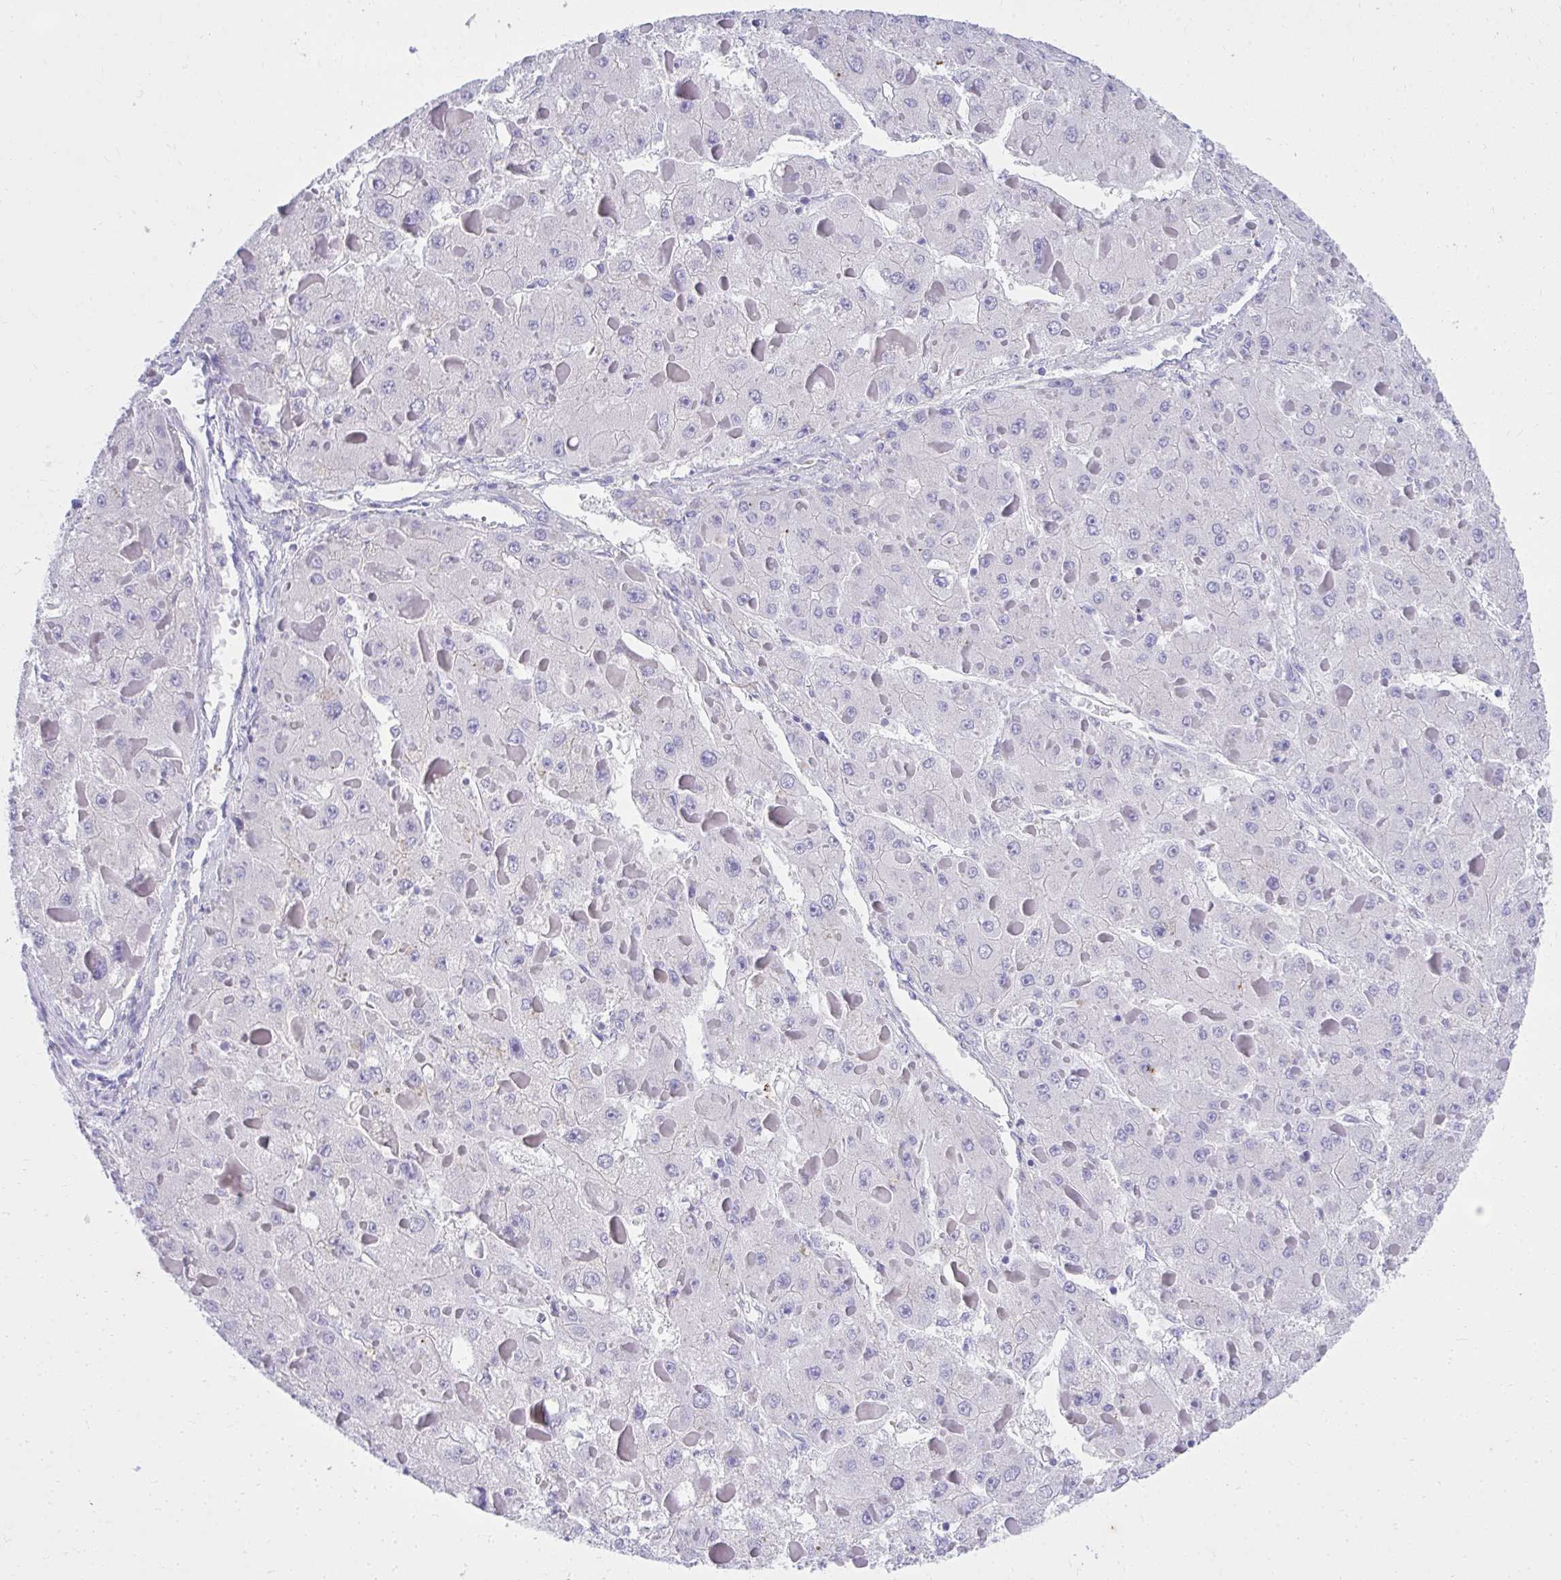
{"staining": {"intensity": "negative", "quantity": "none", "location": "none"}, "tissue": "liver cancer", "cell_type": "Tumor cells", "image_type": "cancer", "snomed": [{"axis": "morphology", "description": "Carcinoma, Hepatocellular, NOS"}, {"axis": "topography", "description": "Liver"}], "caption": "Protein analysis of liver cancer (hepatocellular carcinoma) demonstrates no significant staining in tumor cells.", "gene": "KLK1", "patient": {"sex": "female", "age": 73}}